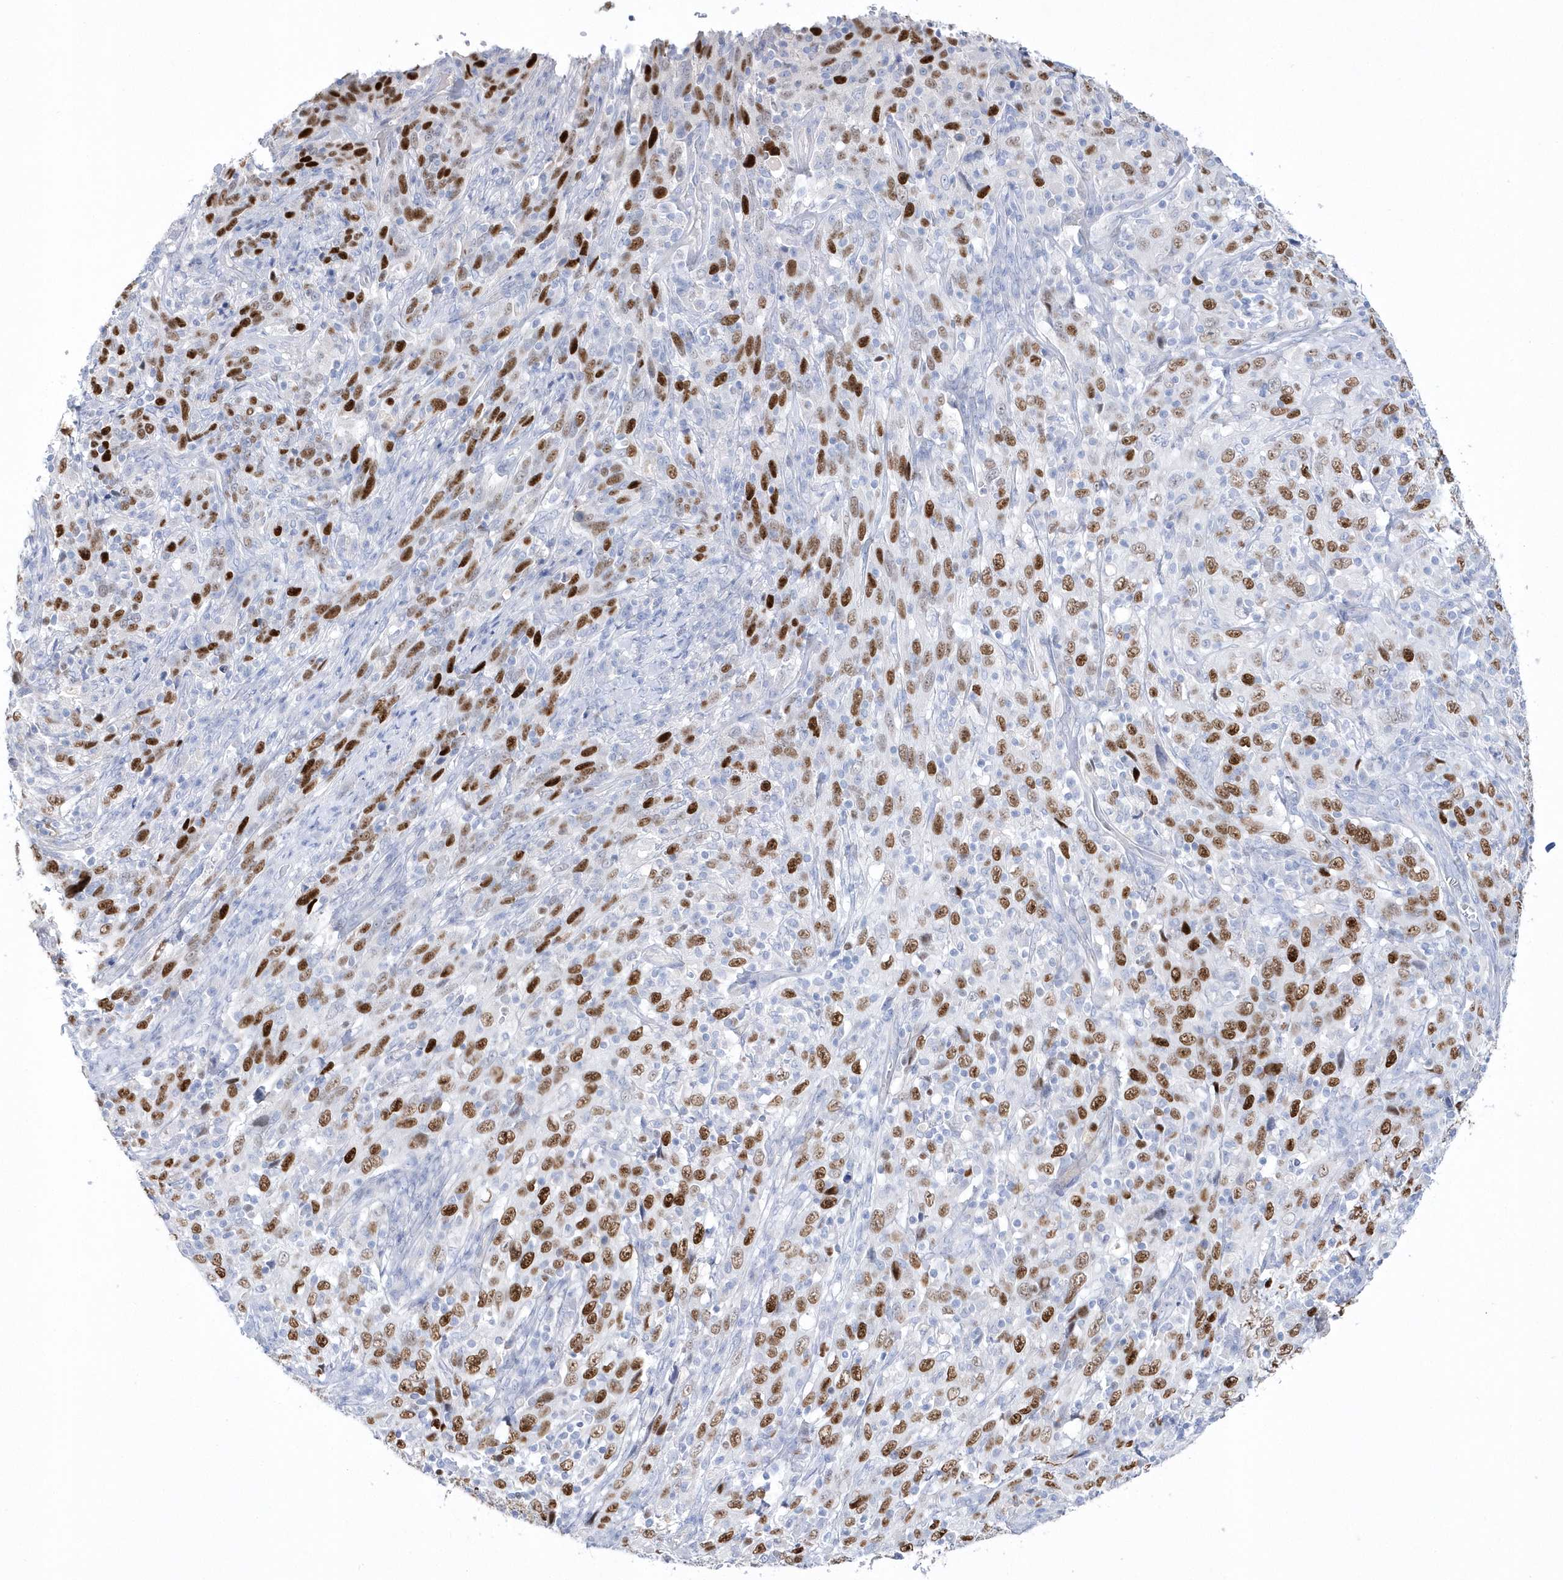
{"staining": {"intensity": "strong", "quantity": "25%-75%", "location": "nuclear"}, "tissue": "cervical cancer", "cell_type": "Tumor cells", "image_type": "cancer", "snomed": [{"axis": "morphology", "description": "Squamous cell carcinoma, NOS"}, {"axis": "topography", "description": "Cervix"}], "caption": "Tumor cells reveal strong nuclear staining in about 25%-75% of cells in cervical squamous cell carcinoma.", "gene": "TMCO6", "patient": {"sex": "female", "age": 46}}